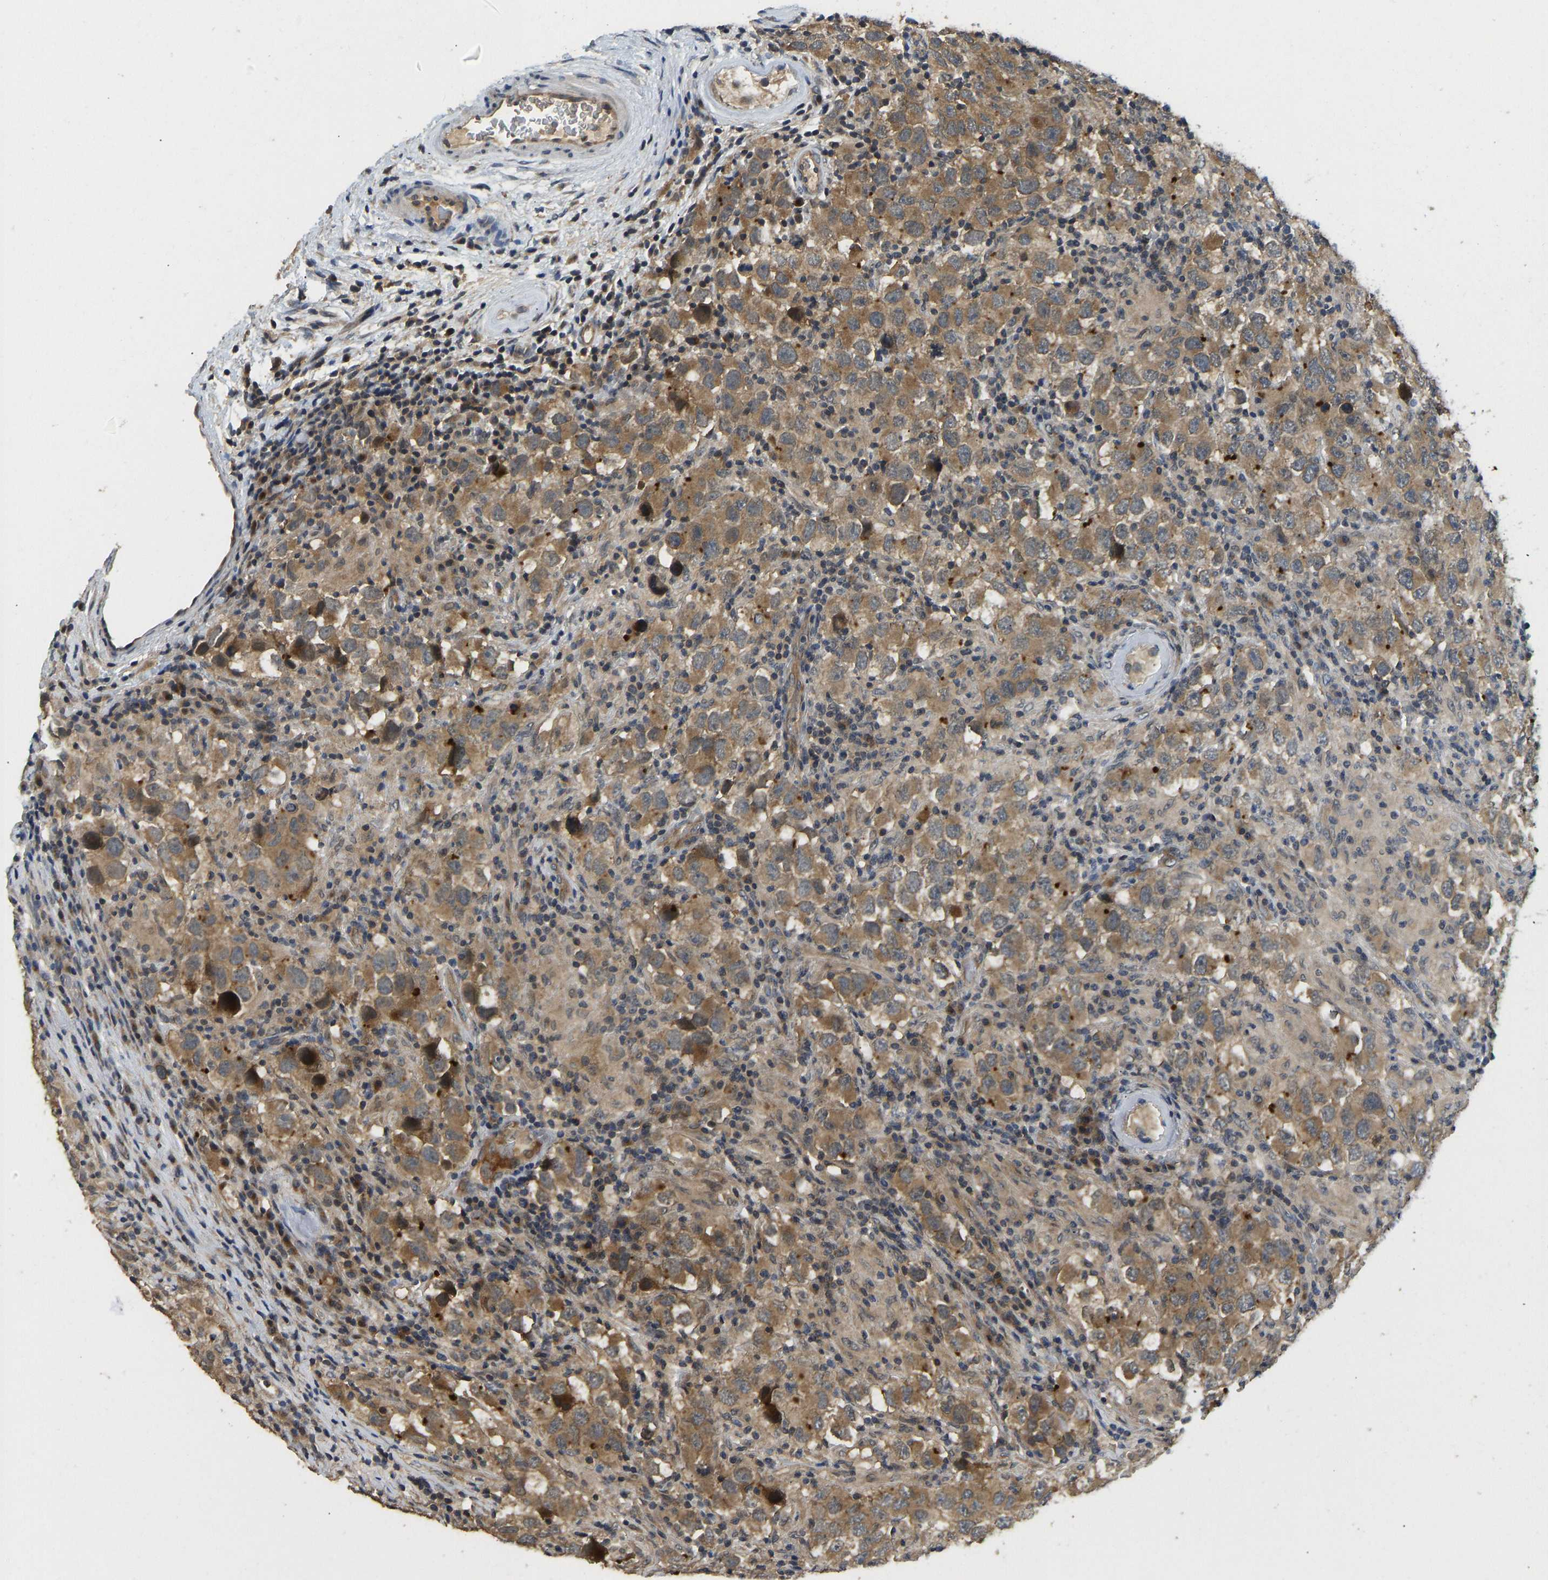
{"staining": {"intensity": "moderate", "quantity": ">75%", "location": "cytoplasmic/membranous"}, "tissue": "testis cancer", "cell_type": "Tumor cells", "image_type": "cancer", "snomed": [{"axis": "morphology", "description": "Carcinoma, Embryonal, NOS"}, {"axis": "topography", "description": "Testis"}], "caption": "A histopathology image of testis cancer stained for a protein reveals moderate cytoplasmic/membranous brown staining in tumor cells.", "gene": "NDRG3", "patient": {"sex": "male", "age": 21}}